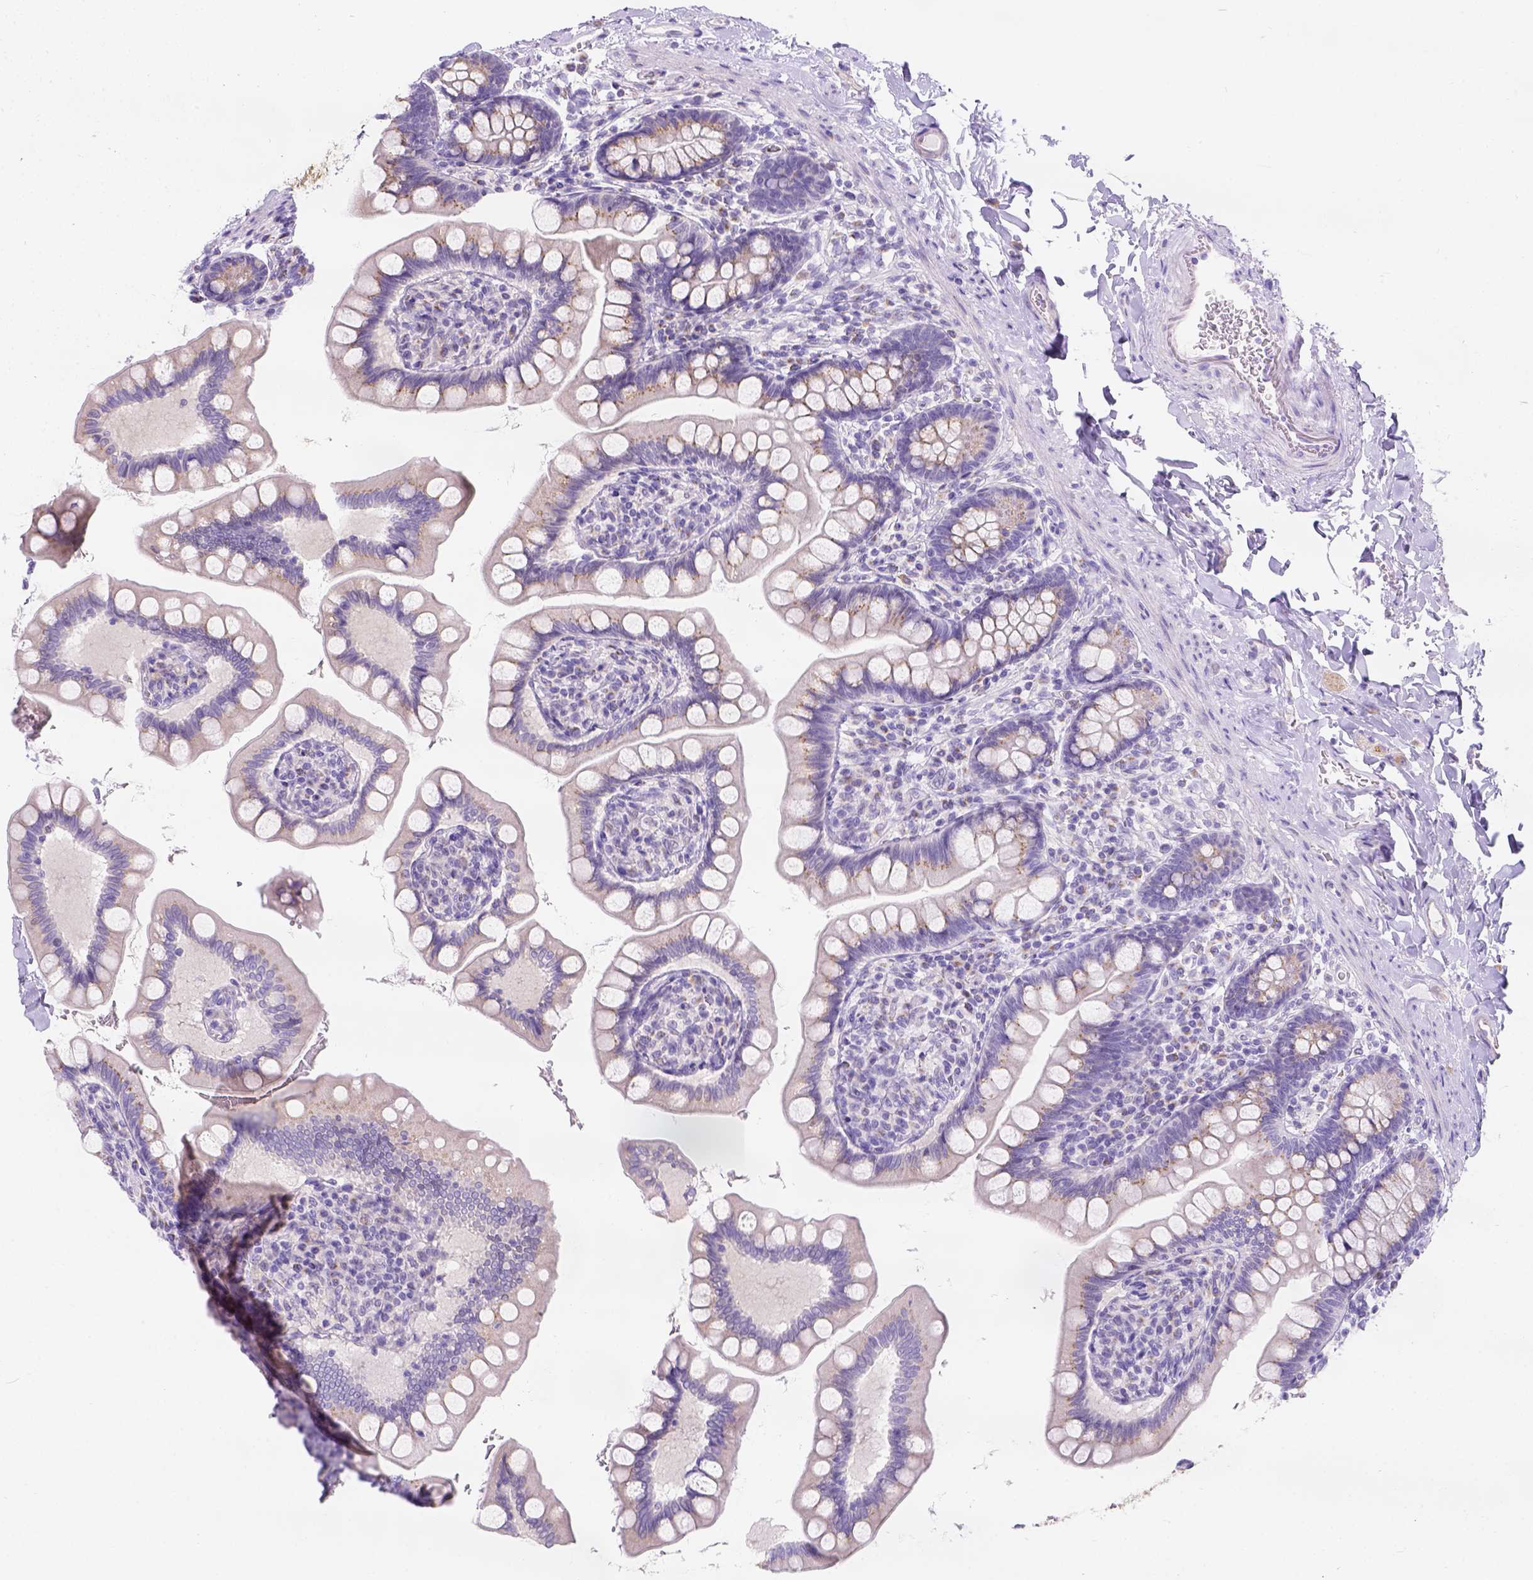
{"staining": {"intensity": "moderate", "quantity": "<25%", "location": "cytoplasmic/membranous"}, "tissue": "small intestine", "cell_type": "Glandular cells", "image_type": "normal", "snomed": [{"axis": "morphology", "description": "Normal tissue, NOS"}, {"axis": "topography", "description": "Small intestine"}], "caption": "Glandular cells reveal low levels of moderate cytoplasmic/membranous staining in about <25% of cells in benign small intestine.", "gene": "PHF7", "patient": {"sex": "female", "age": 56}}